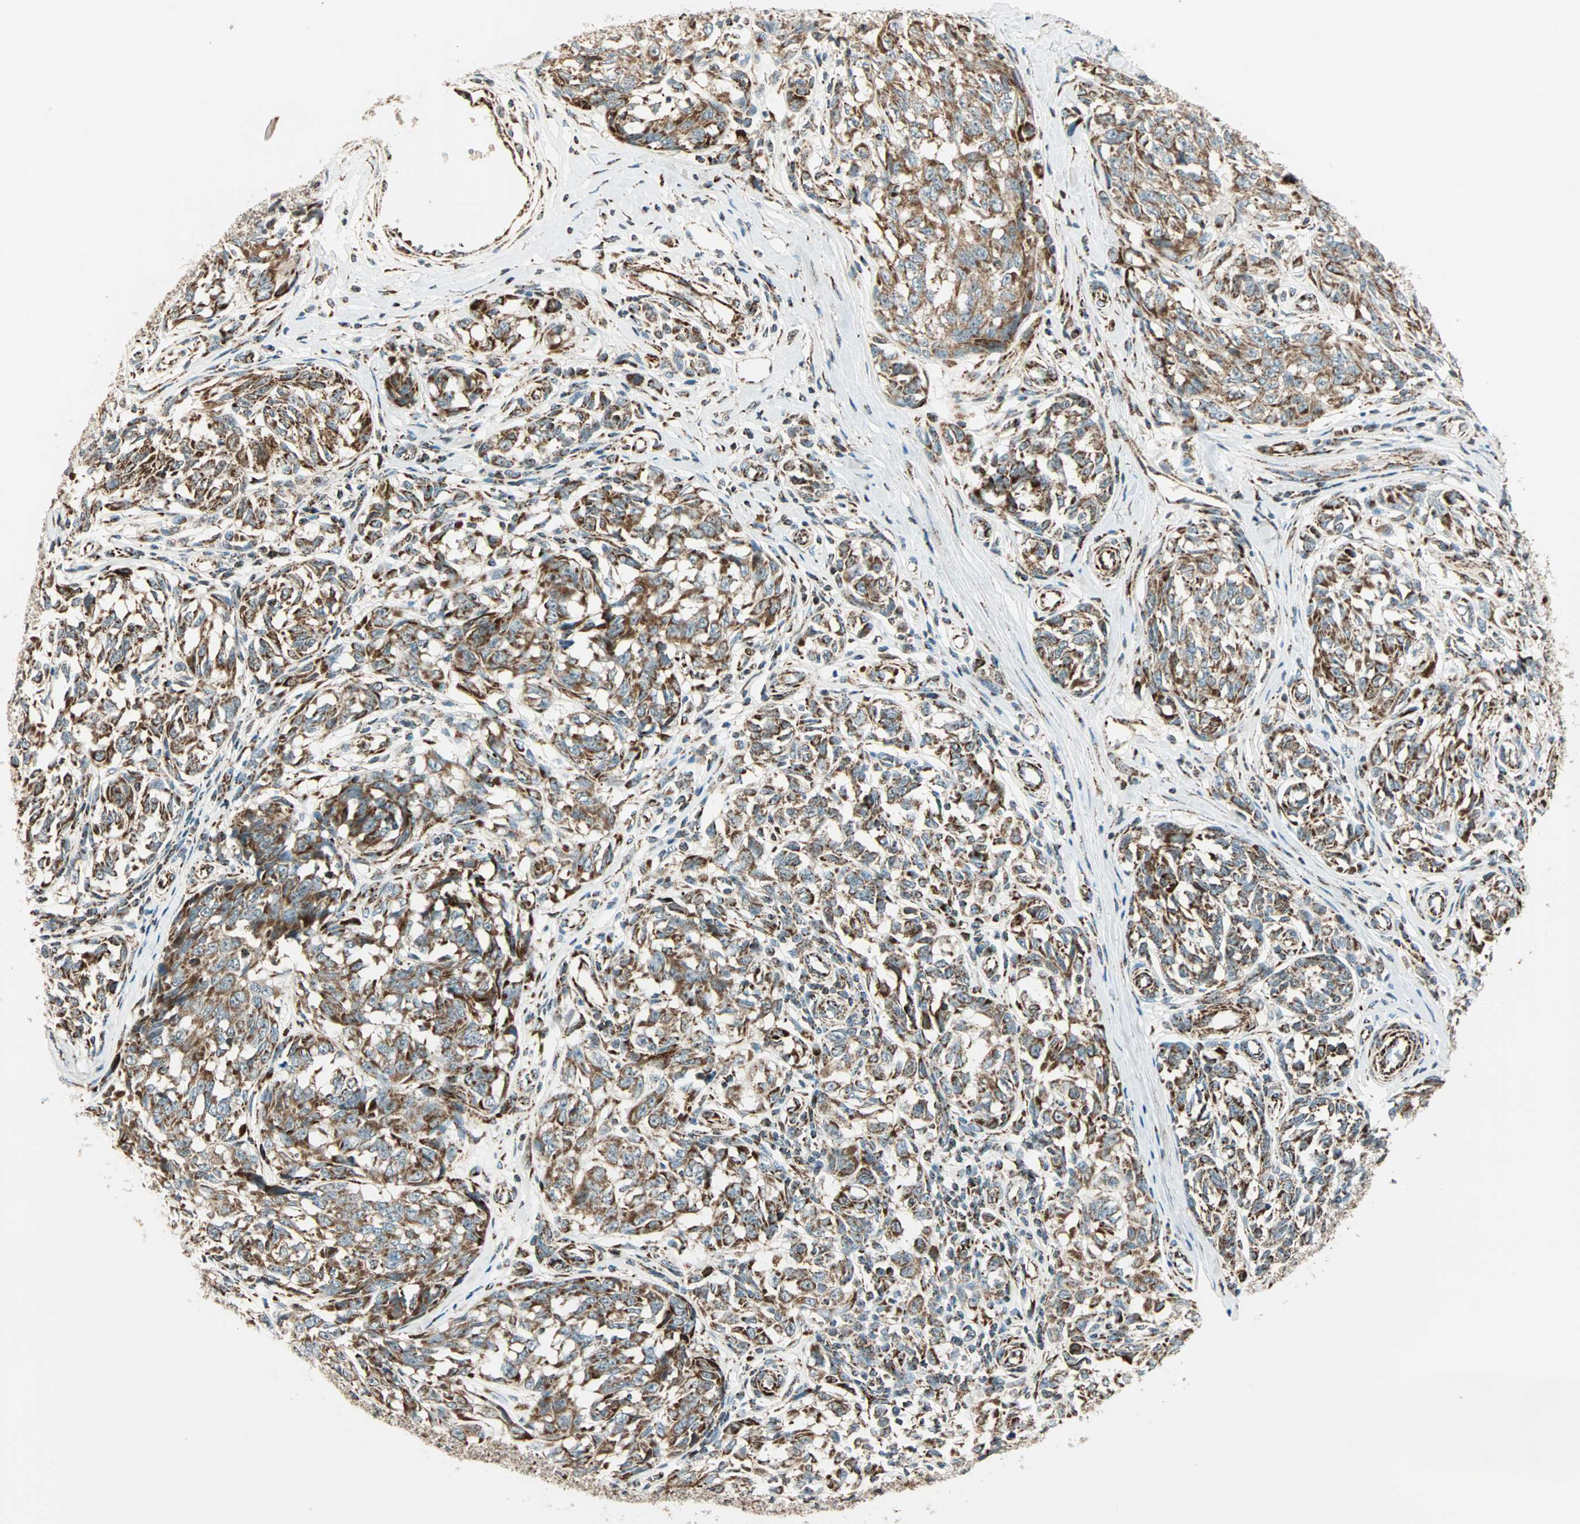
{"staining": {"intensity": "weak", "quantity": ">75%", "location": "cytoplasmic/membranous"}, "tissue": "melanoma", "cell_type": "Tumor cells", "image_type": "cancer", "snomed": [{"axis": "morphology", "description": "Malignant melanoma, NOS"}, {"axis": "topography", "description": "Skin"}], "caption": "Melanoma stained with a protein marker exhibits weak staining in tumor cells.", "gene": "SPRY4", "patient": {"sex": "female", "age": 64}}